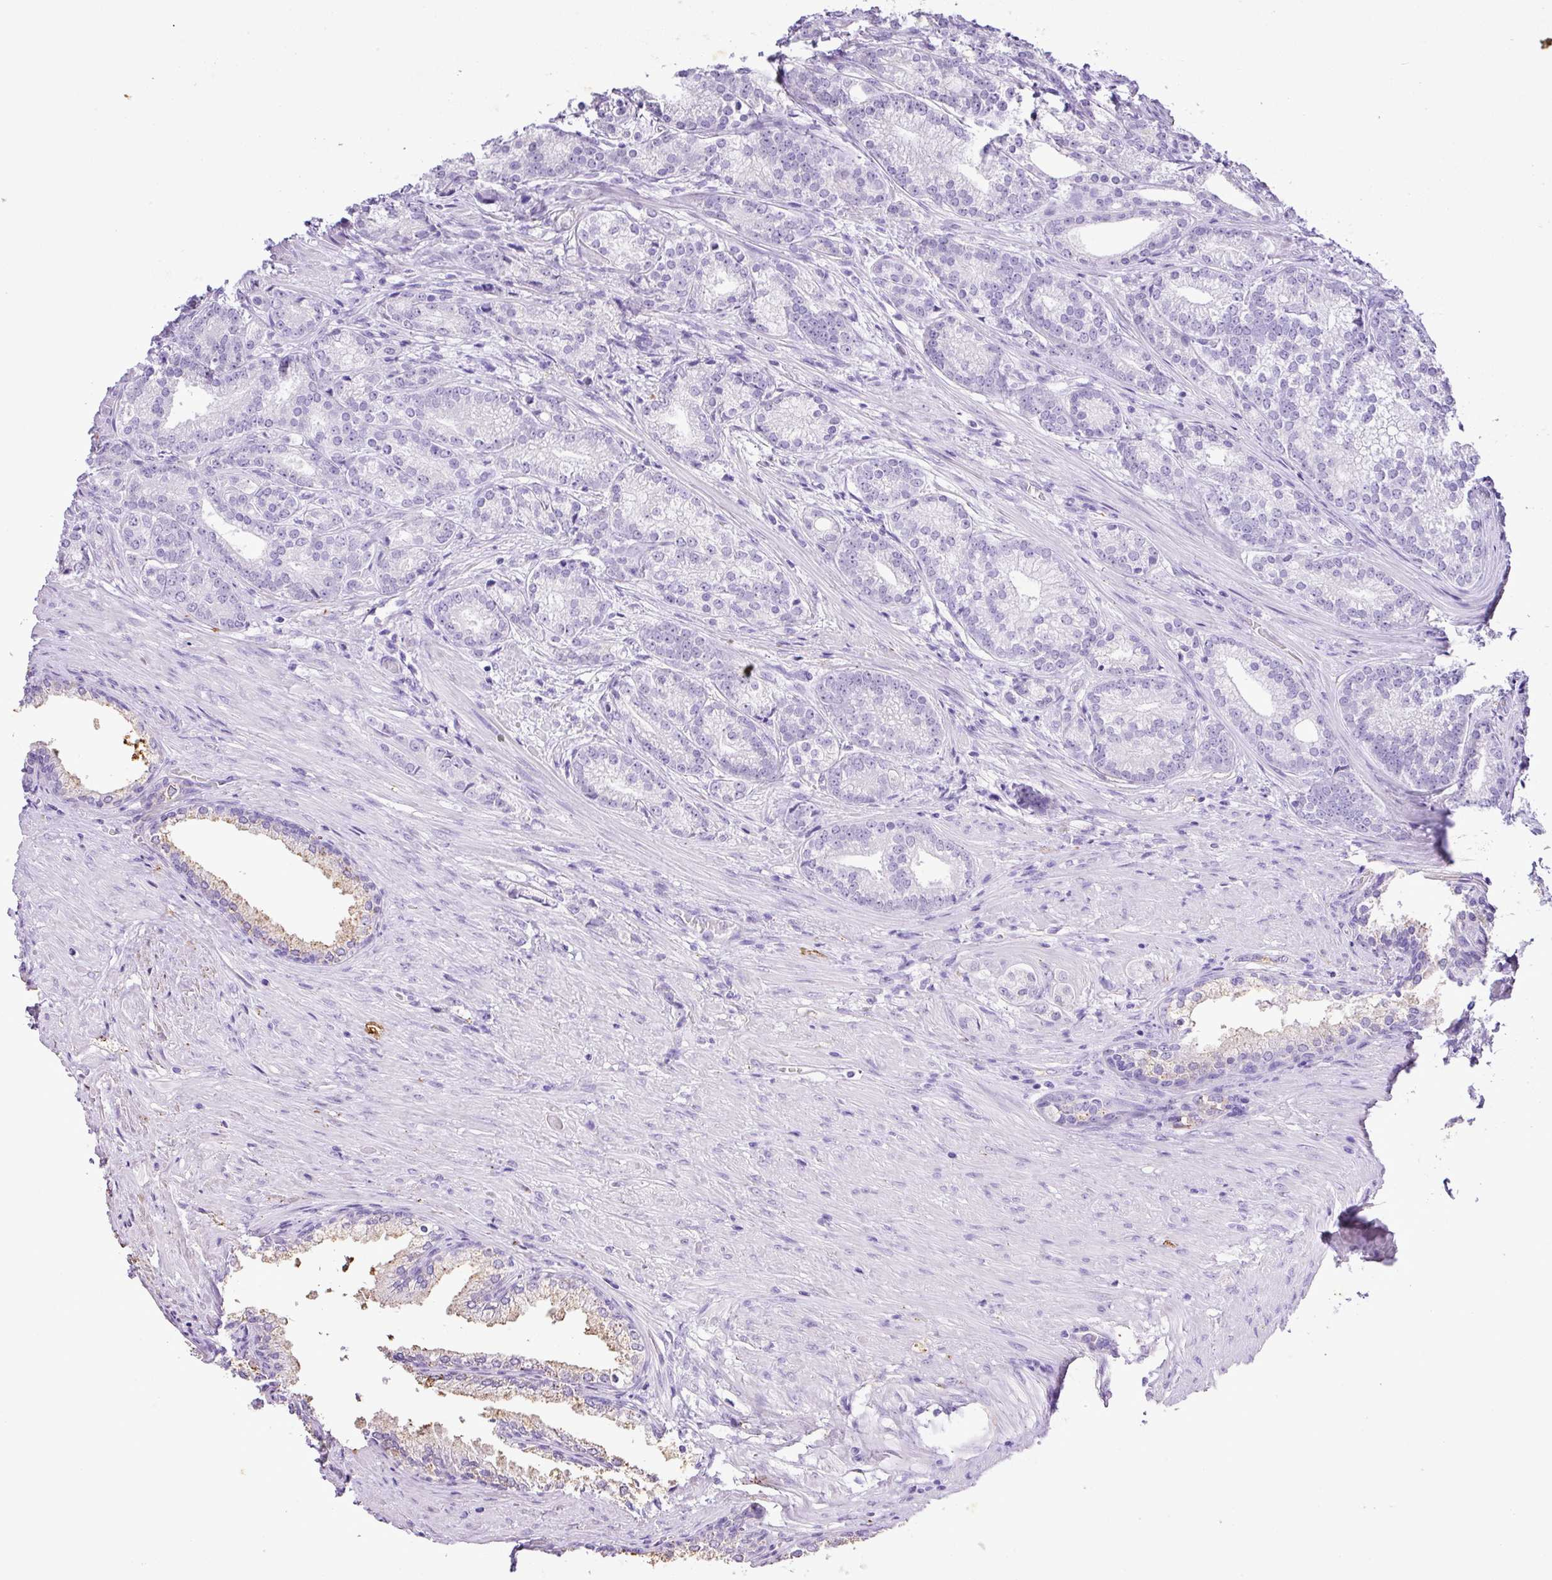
{"staining": {"intensity": "negative", "quantity": "none", "location": "none"}, "tissue": "prostate cancer", "cell_type": "Tumor cells", "image_type": "cancer", "snomed": [{"axis": "morphology", "description": "Adenocarcinoma, Low grade"}, {"axis": "topography", "description": "Prostate"}], "caption": "DAB (3,3'-diaminobenzidine) immunohistochemical staining of human adenocarcinoma (low-grade) (prostate) demonstrates no significant expression in tumor cells.", "gene": "KCNJ11", "patient": {"sex": "male", "age": 71}}